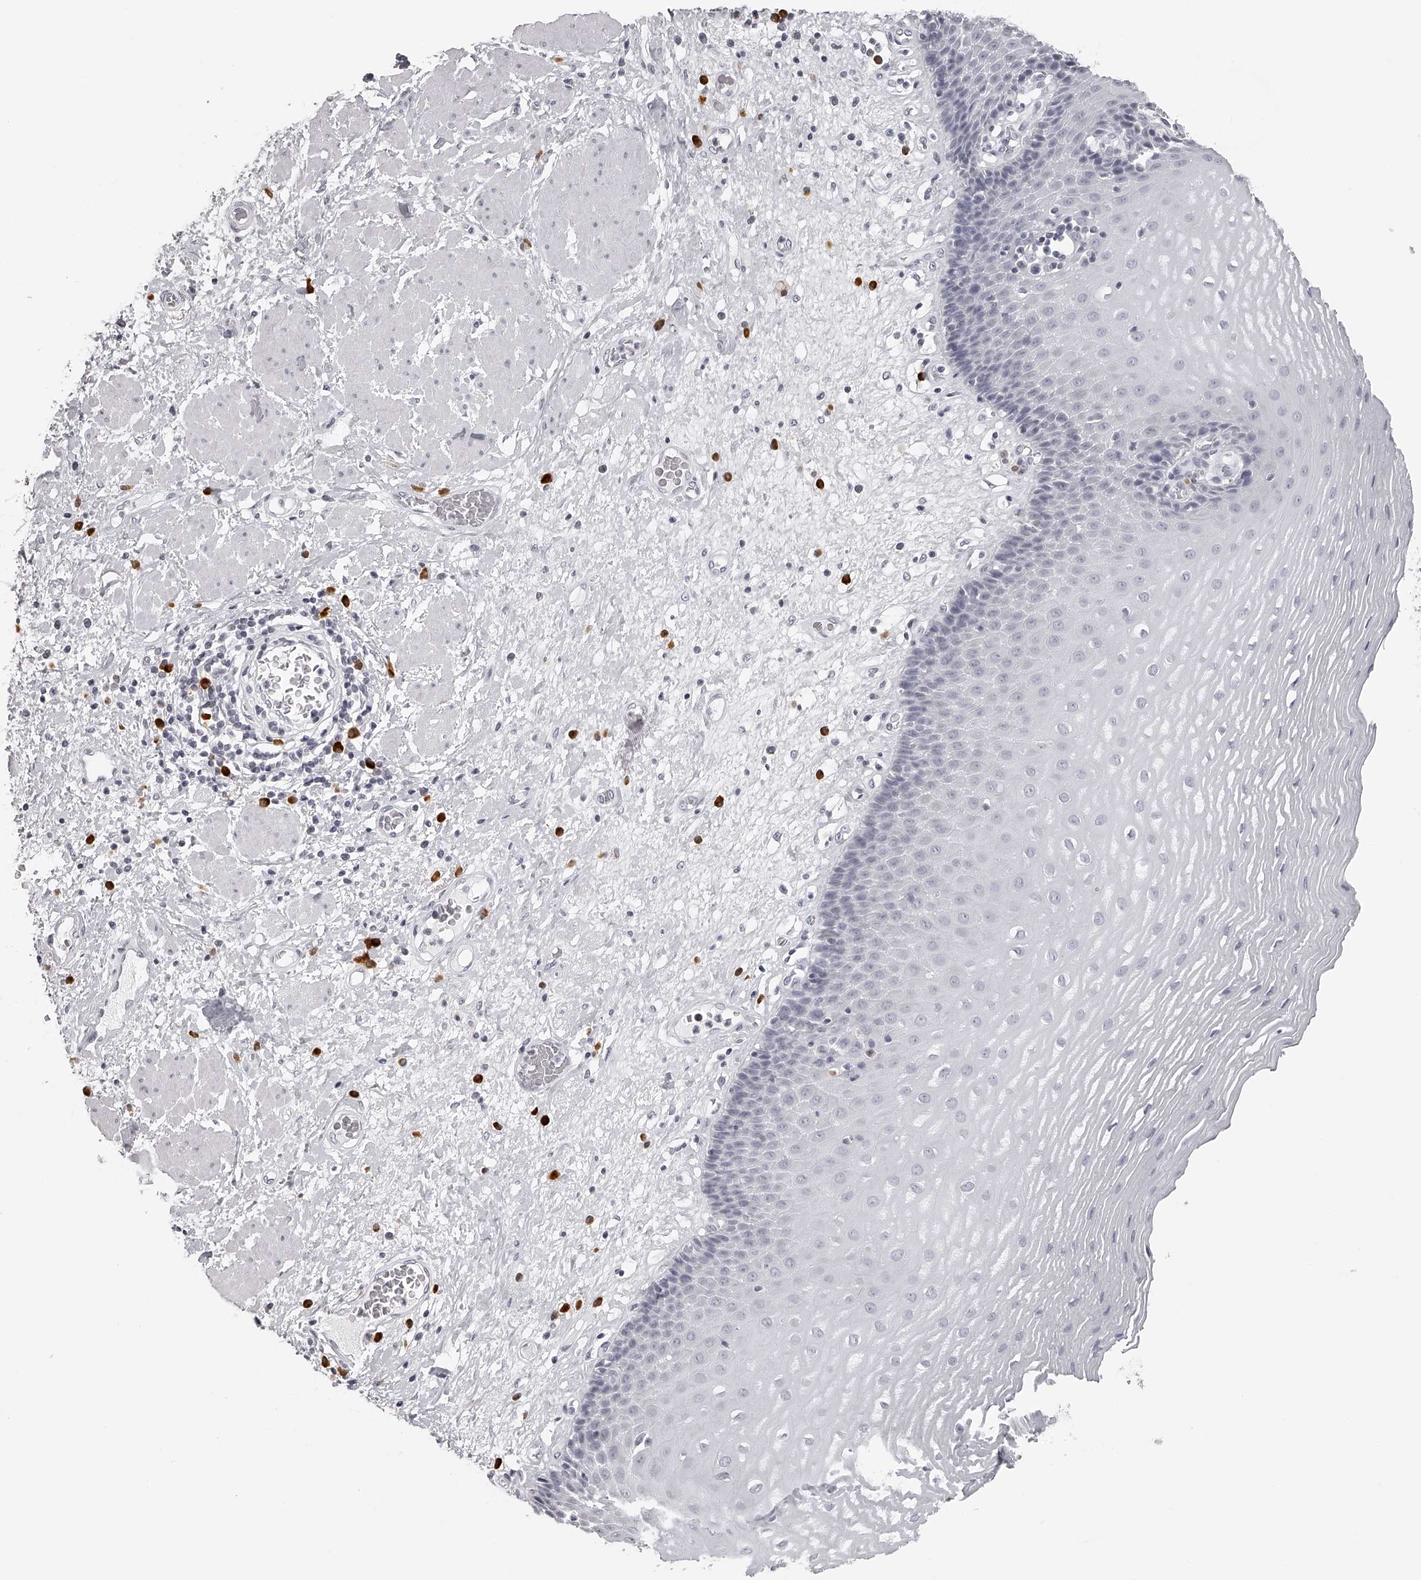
{"staining": {"intensity": "negative", "quantity": "none", "location": "none"}, "tissue": "esophagus", "cell_type": "Squamous epithelial cells", "image_type": "normal", "snomed": [{"axis": "morphology", "description": "Normal tissue, NOS"}, {"axis": "morphology", "description": "Adenocarcinoma, NOS"}, {"axis": "topography", "description": "Esophagus"}], "caption": "Immunohistochemistry micrograph of unremarkable esophagus stained for a protein (brown), which shows no expression in squamous epithelial cells. (Brightfield microscopy of DAB immunohistochemistry (IHC) at high magnification).", "gene": "SEC11C", "patient": {"sex": "male", "age": 62}}